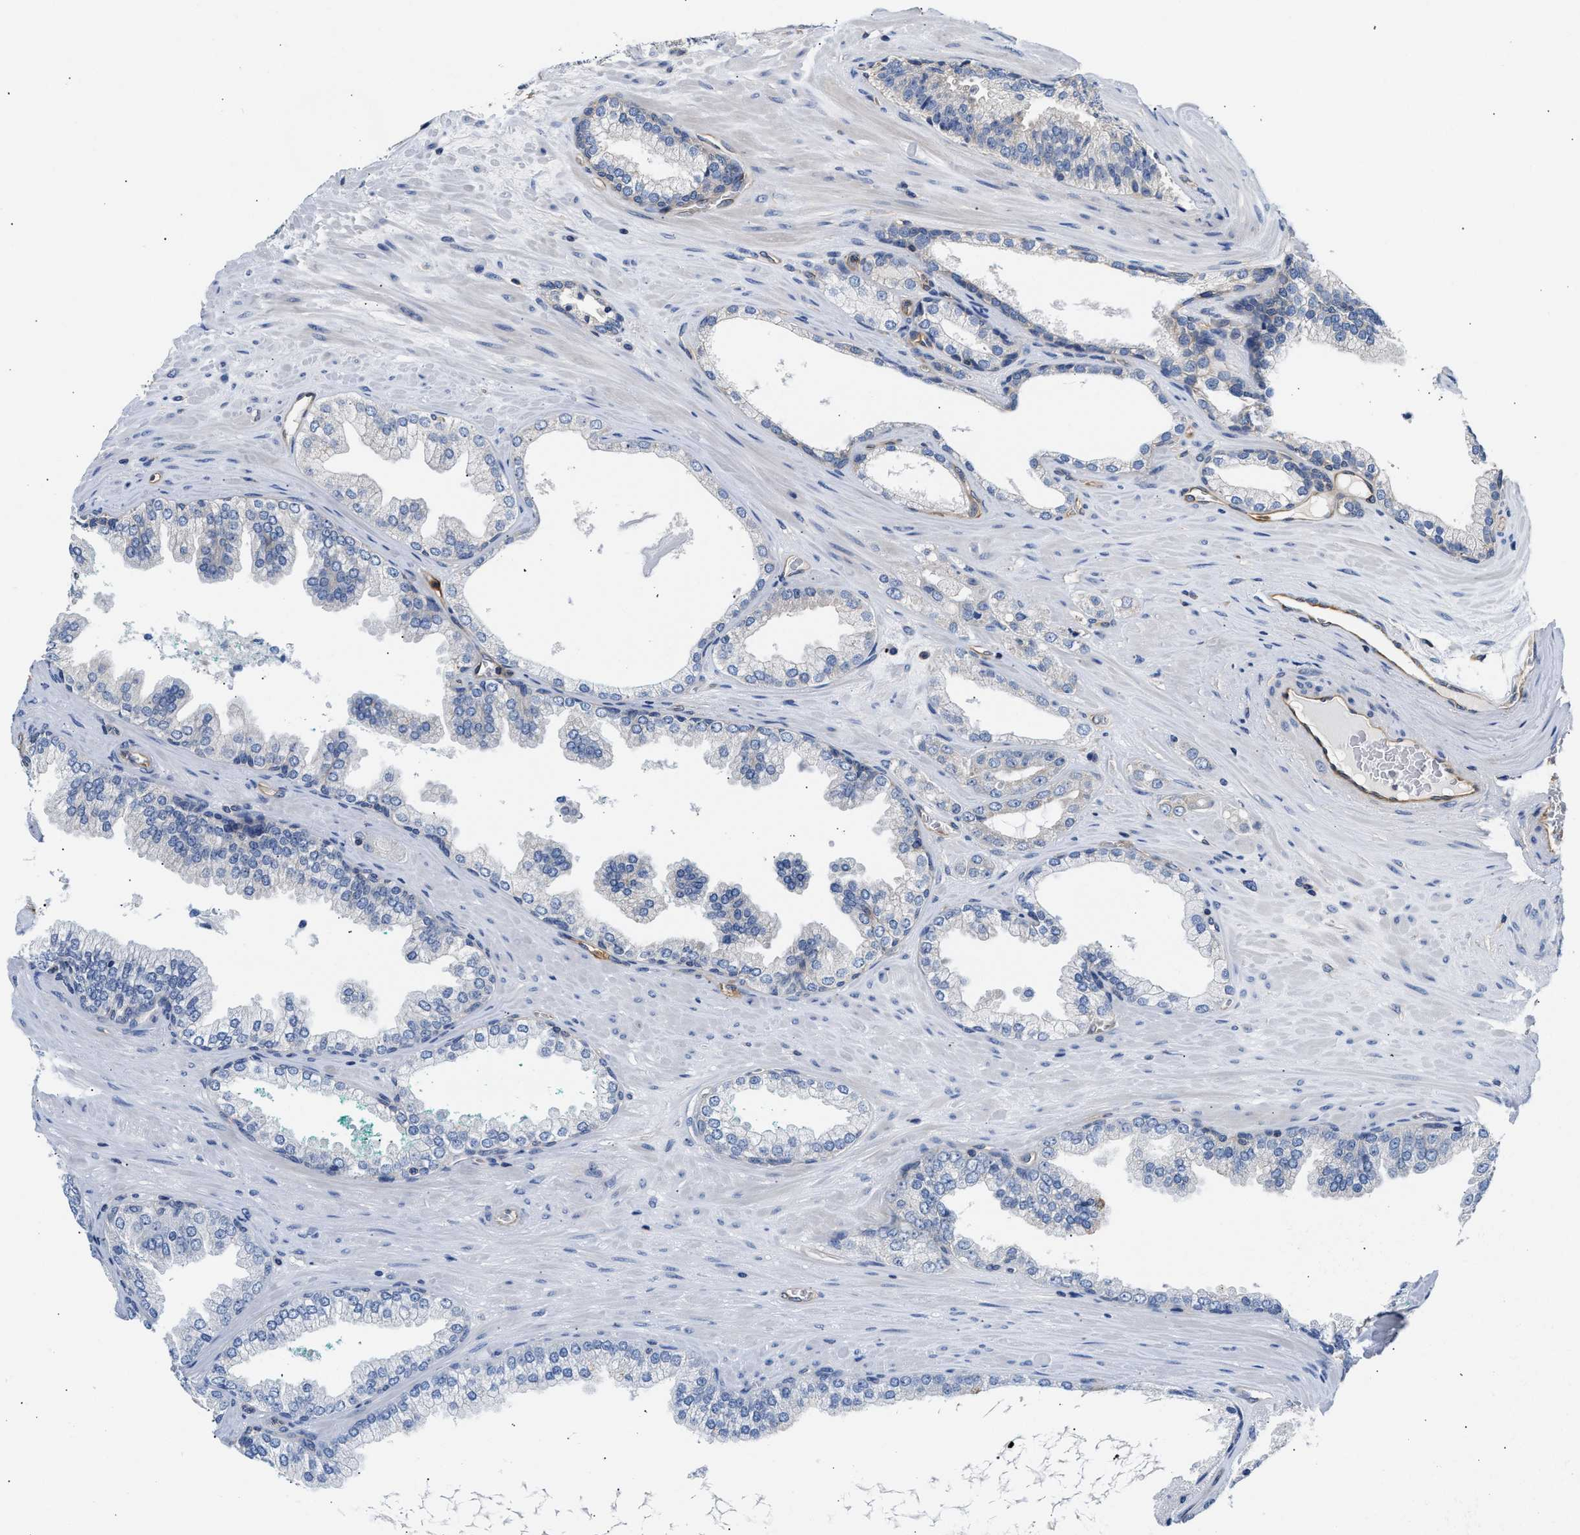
{"staining": {"intensity": "negative", "quantity": "none", "location": "none"}, "tissue": "prostate cancer", "cell_type": "Tumor cells", "image_type": "cancer", "snomed": [{"axis": "morphology", "description": "Adenocarcinoma, High grade"}, {"axis": "topography", "description": "Prostate"}], "caption": "High power microscopy histopathology image of an immunohistochemistry histopathology image of prostate adenocarcinoma (high-grade), revealing no significant positivity in tumor cells. (Brightfield microscopy of DAB (3,3'-diaminobenzidine) immunohistochemistry at high magnification).", "gene": "SAMD9L", "patient": {"sex": "male", "age": 71}}